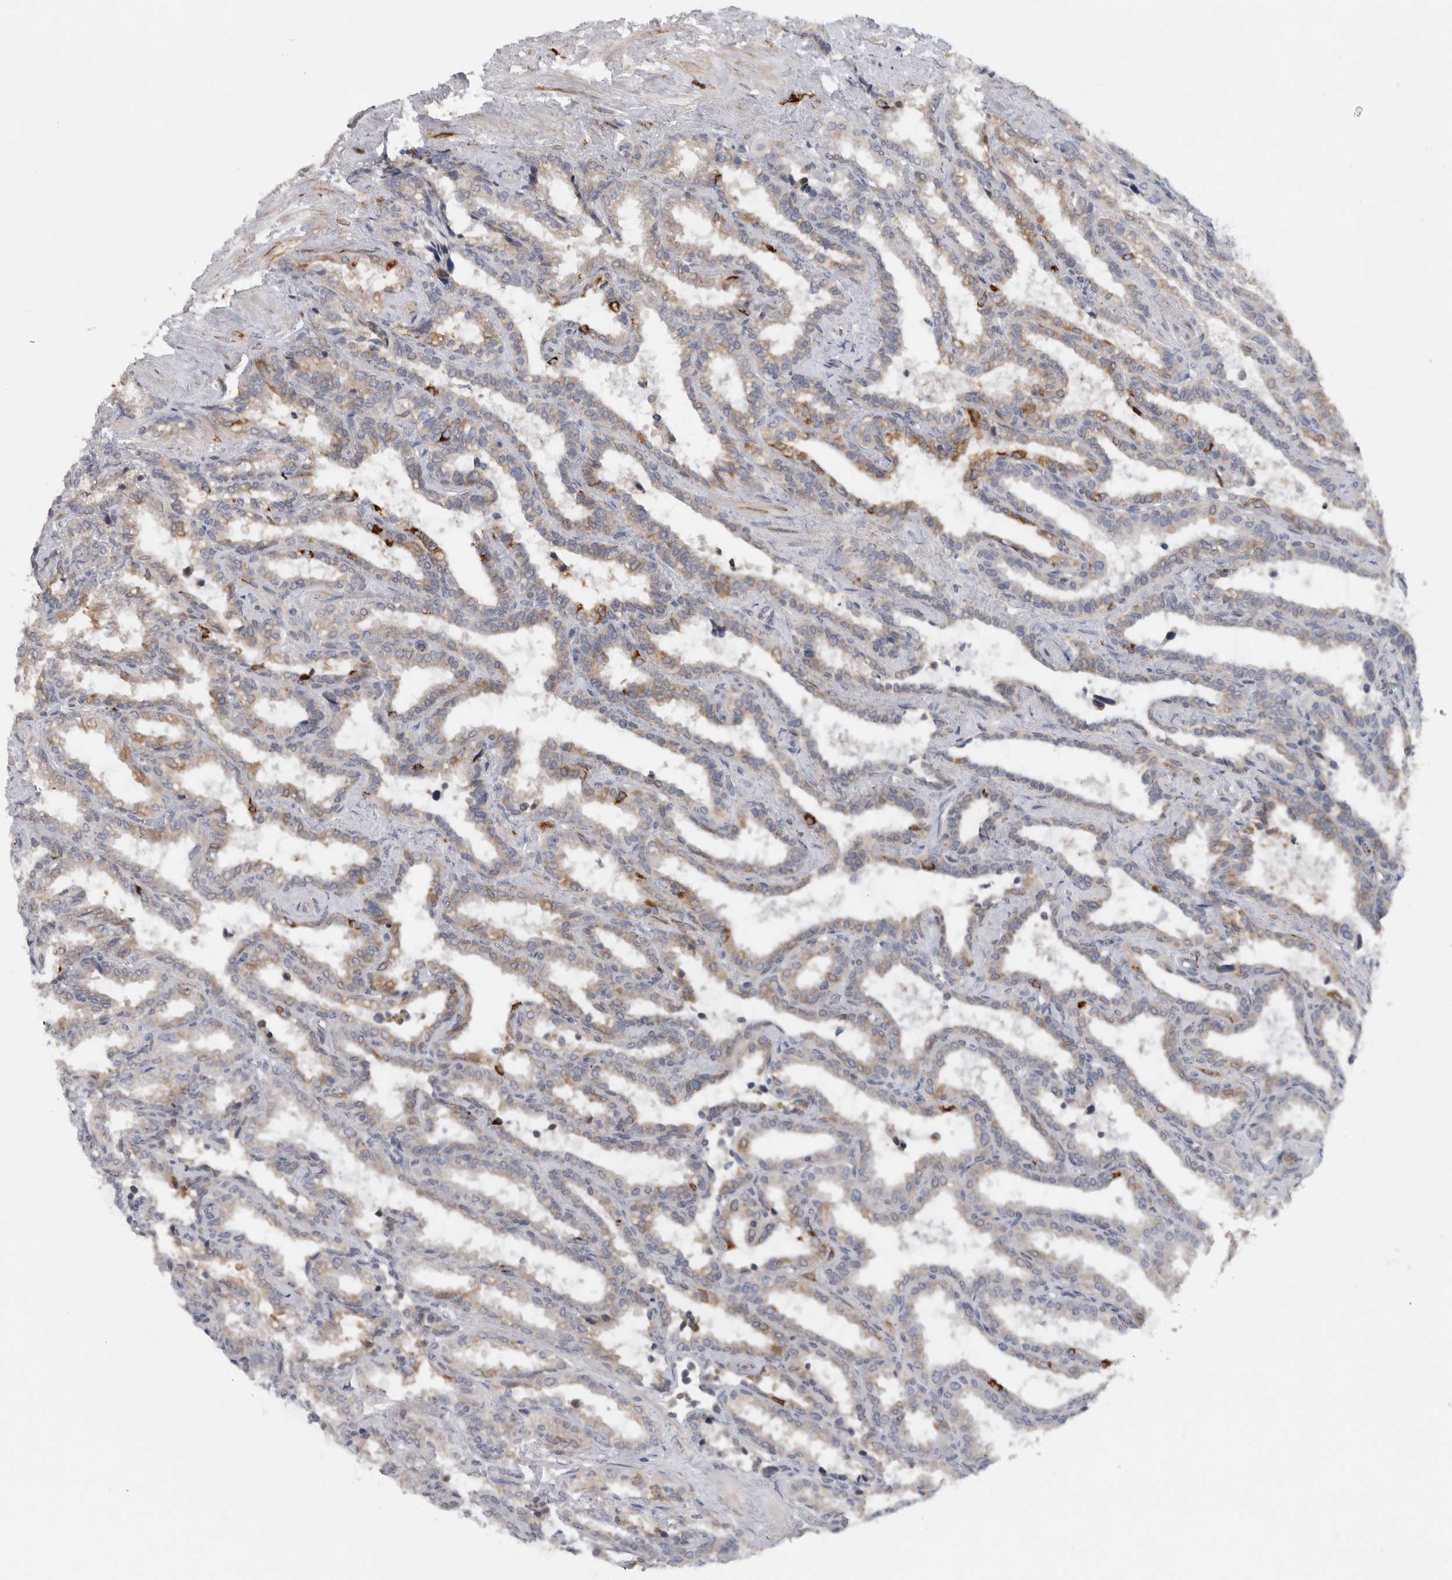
{"staining": {"intensity": "moderate", "quantity": "25%-75%", "location": "cytoplasmic/membranous"}, "tissue": "seminal vesicle", "cell_type": "Glandular cells", "image_type": "normal", "snomed": [{"axis": "morphology", "description": "Normal tissue, NOS"}, {"axis": "topography", "description": "Seminal veicle"}], "caption": "Immunohistochemistry of normal human seminal vesicle shows medium levels of moderate cytoplasmic/membranous positivity in approximately 25%-75% of glandular cells. (Brightfield microscopy of DAB IHC at high magnification).", "gene": "RAB18", "patient": {"sex": "male", "age": 46}}